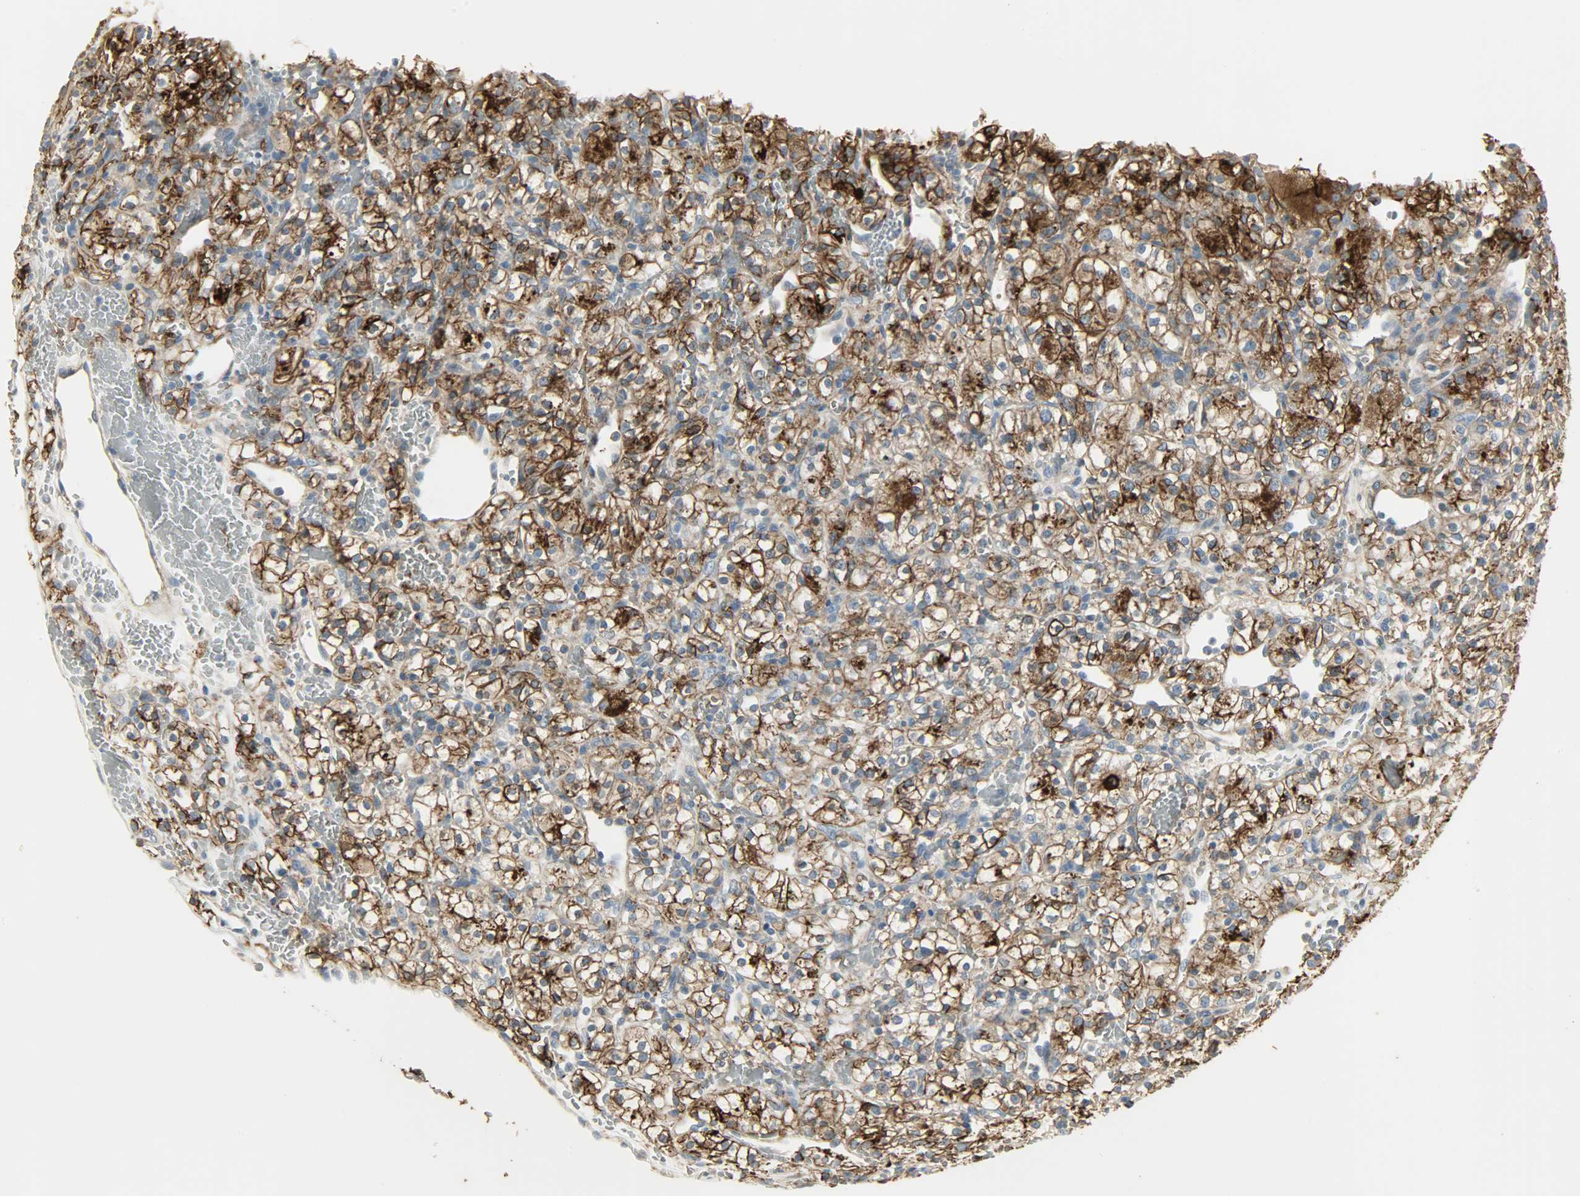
{"staining": {"intensity": "strong", "quantity": ">75%", "location": "cytoplasmic/membranous"}, "tissue": "renal cancer", "cell_type": "Tumor cells", "image_type": "cancer", "snomed": [{"axis": "morphology", "description": "Adenocarcinoma, NOS"}, {"axis": "topography", "description": "Kidney"}], "caption": "High-magnification brightfield microscopy of renal adenocarcinoma stained with DAB (brown) and counterstained with hematoxylin (blue). tumor cells exhibit strong cytoplasmic/membranous expression is seen in about>75% of cells.", "gene": "ENPEP", "patient": {"sex": "female", "age": 60}}